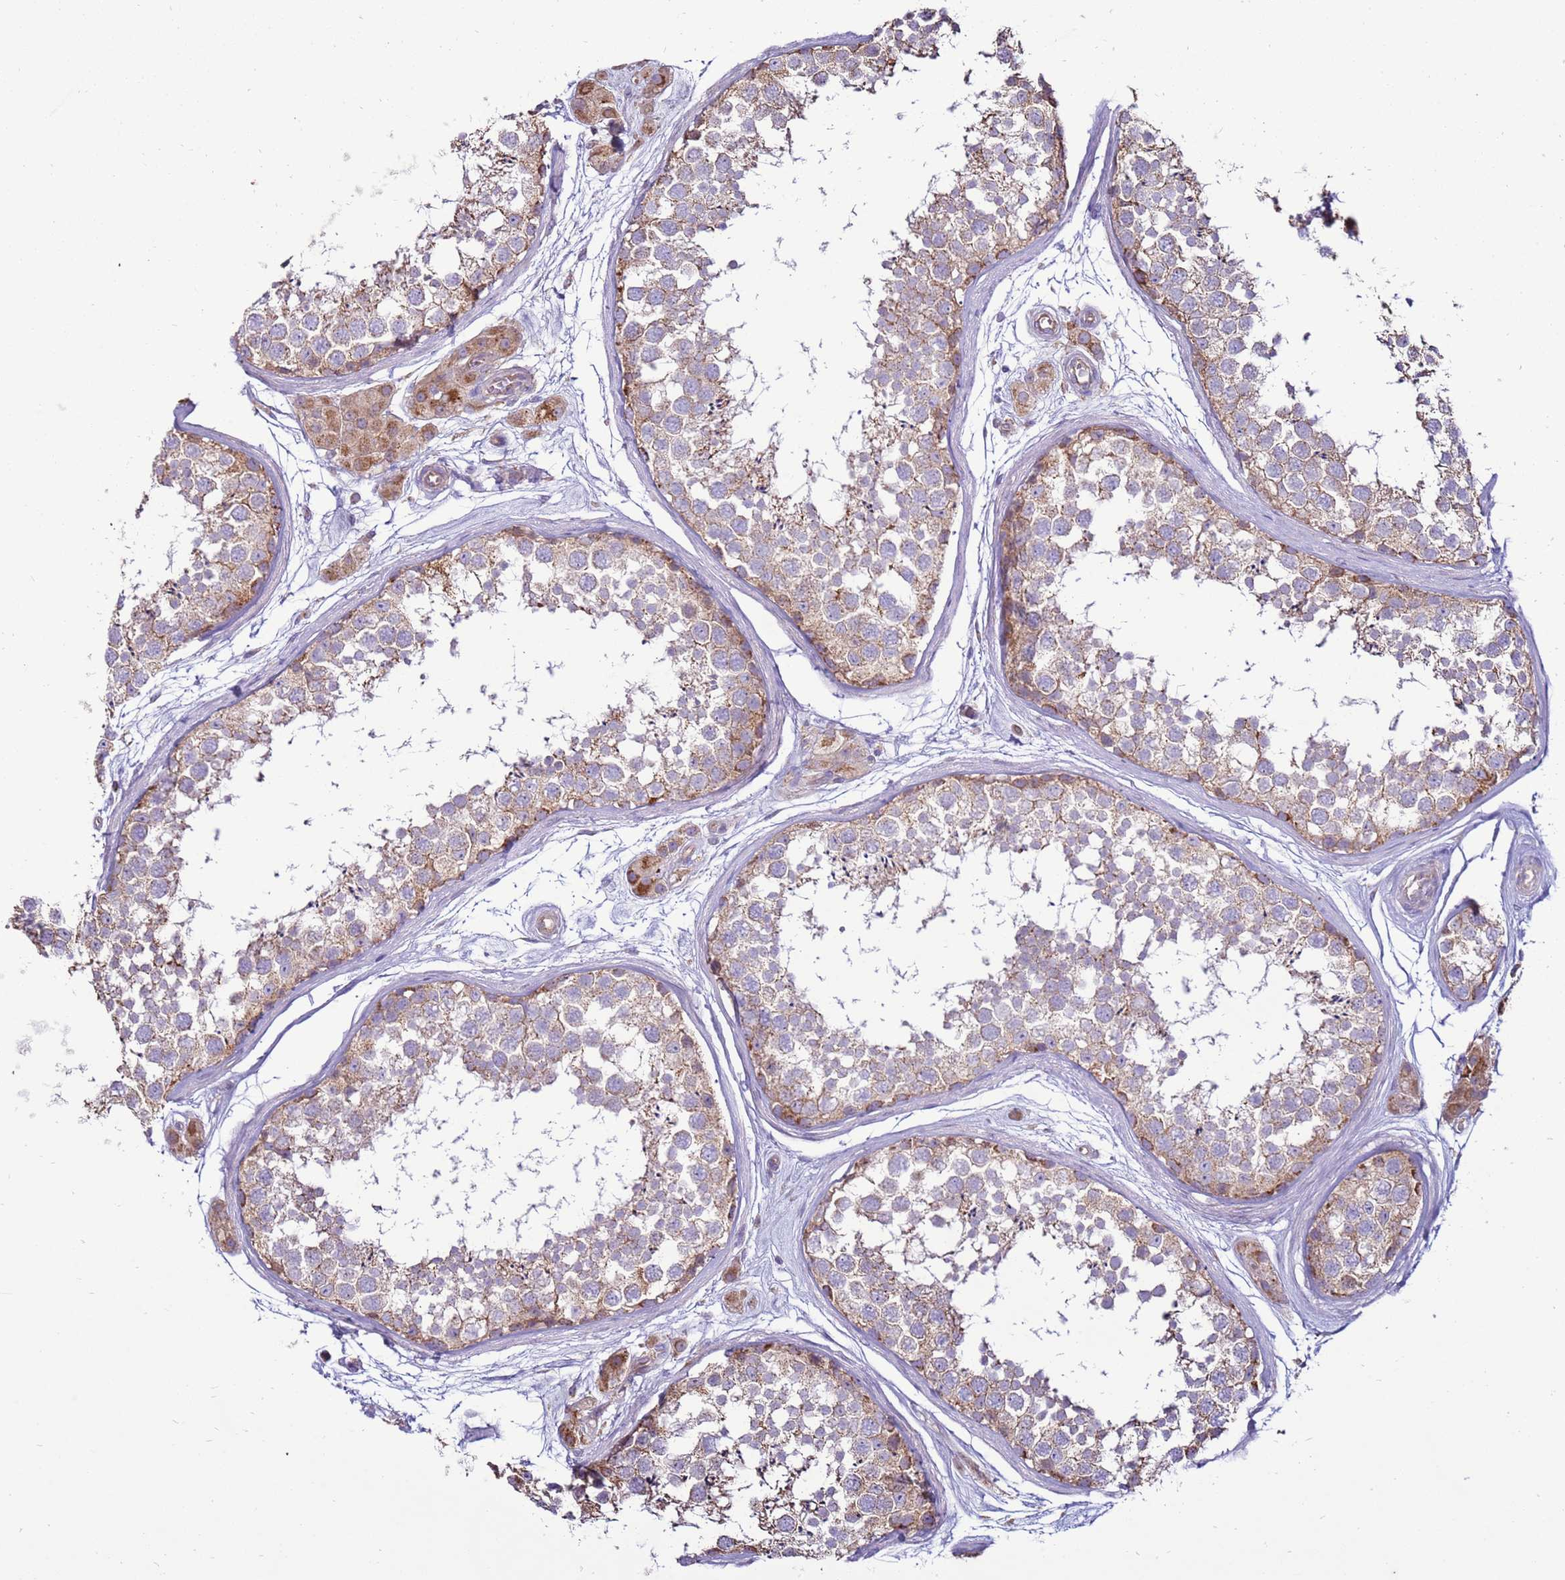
{"staining": {"intensity": "moderate", "quantity": ">75%", "location": "cytoplasmic/membranous"}, "tissue": "testis", "cell_type": "Cells in seminiferous ducts", "image_type": "normal", "snomed": [{"axis": "morphology", "description": "Normal tissue, NOS"}, {"axis": "topography", "description": "Testis"}], "caption": "This is a photomicrograph of immunohistochemistry staining of benign testis, which shows moderate staining in the cytoplasmic/membranous of cells in seminiferous ducts.", "gene": "TRAPPC4", "patient": {"sex": "male", "age": 56}}